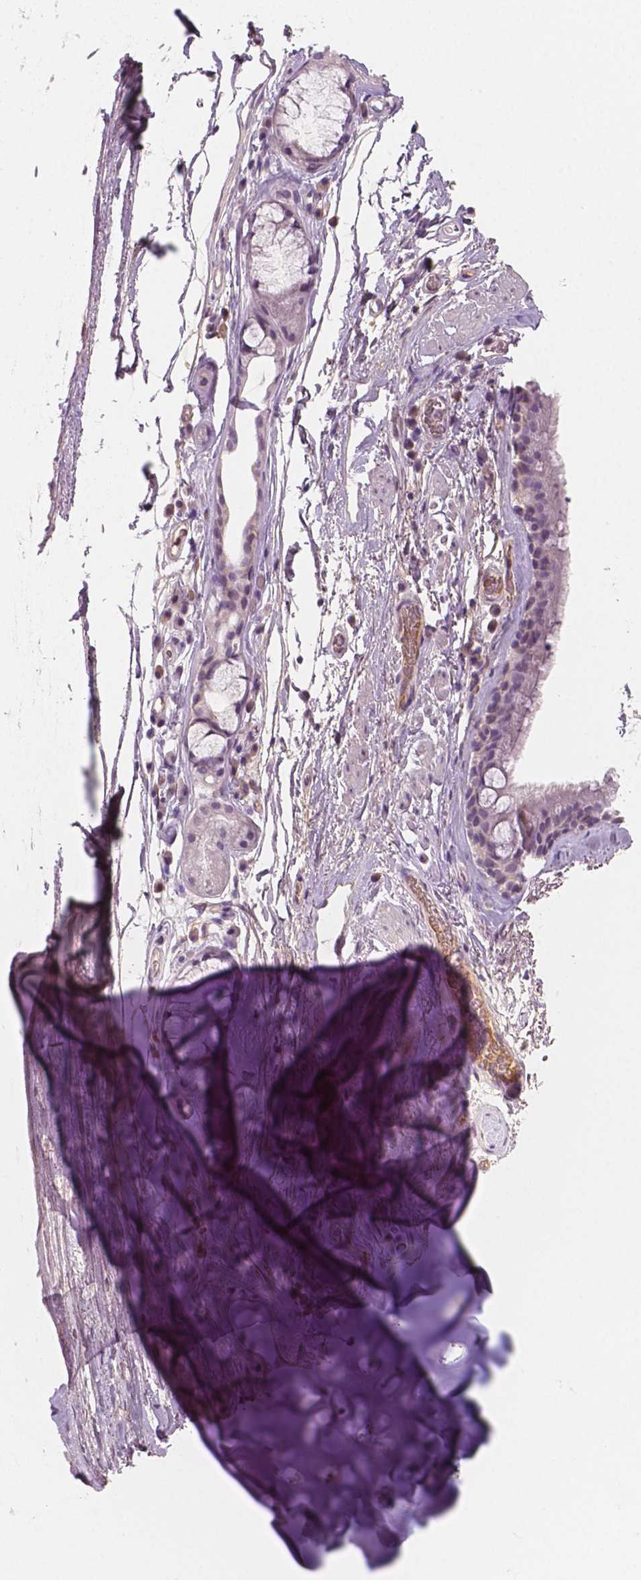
{"staining": {"intensity": "negative", "quantity": "none", "location": "none"}, "tissue": "bronchus", "cell_type": "Respiratory epithelial cells", "image_type": "normal", "snomed": [{"axis": "morphology", "description": "Normal tissue, NOS"}, {"axis": "topography", "description": "Cartilage tissue"}, {"axis": "topography", "description": "Bronchus"}], "caption": "Respiratory epithelial cells show no significant positivity in unremarkable bronchus.", "gene": "APOA4", "patient": {"sex": "male", "age": 58}}